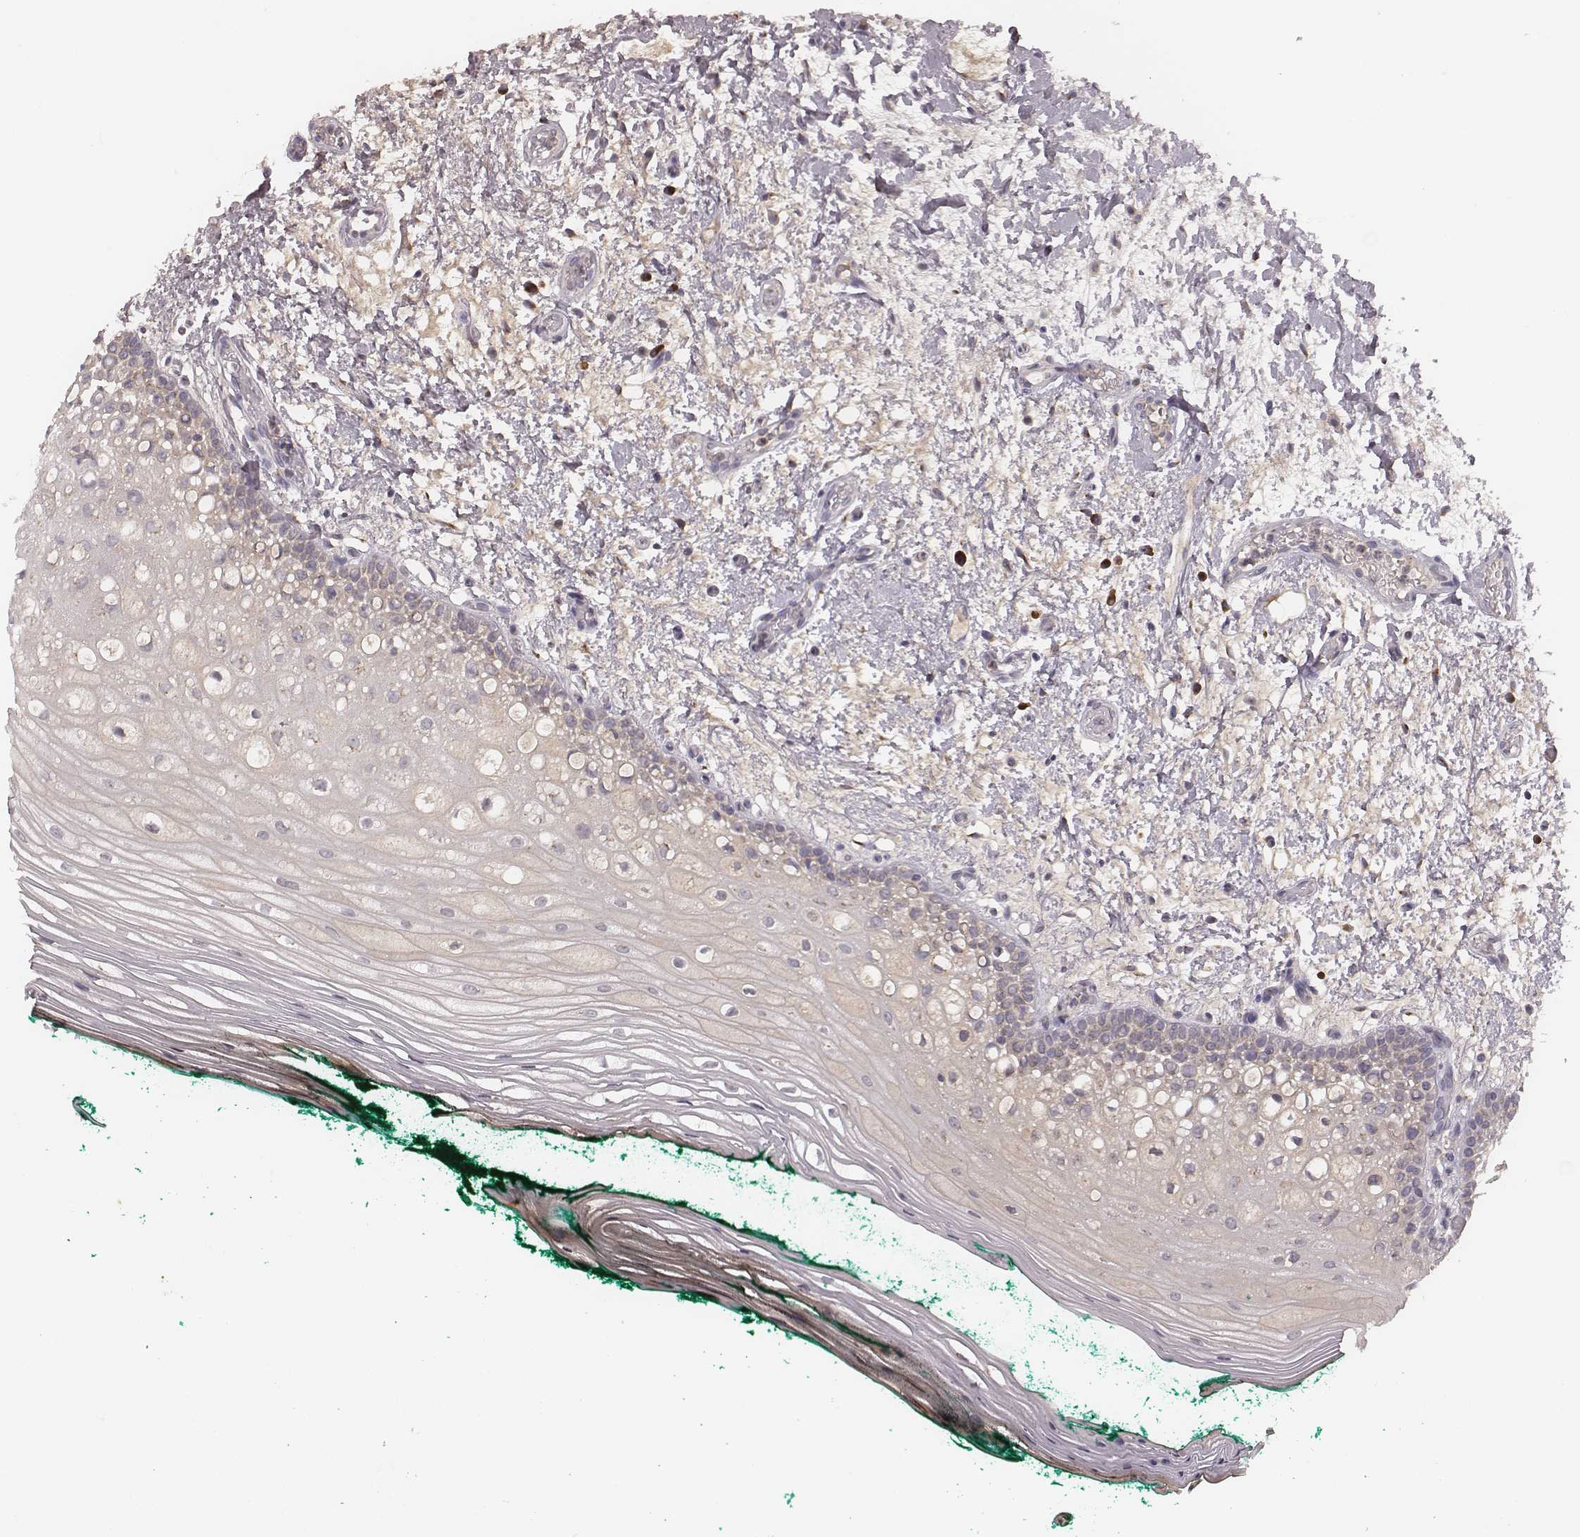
{"staining": {"intensity": "negative", "quantity": "none", "location": "none"}, "tissue": "oral mucosa", "cell_type": "Squamous epithelial cells", "image_type": "normal", "snomed": [{"axis": "morphology", "description": "Normal tissue, NOS"}, {"axis": "topography", "description": "Oral tissue"}], "caption": "Immunohistochemistry (IHC) of unremarkable oral mucosa displays no expression in squamous epithelial cells. (DAB IHC visualized using brightfield microscopy, high magnification).", "gene": "P2RX5", "patient": {"sex": "female", "age": 83}}